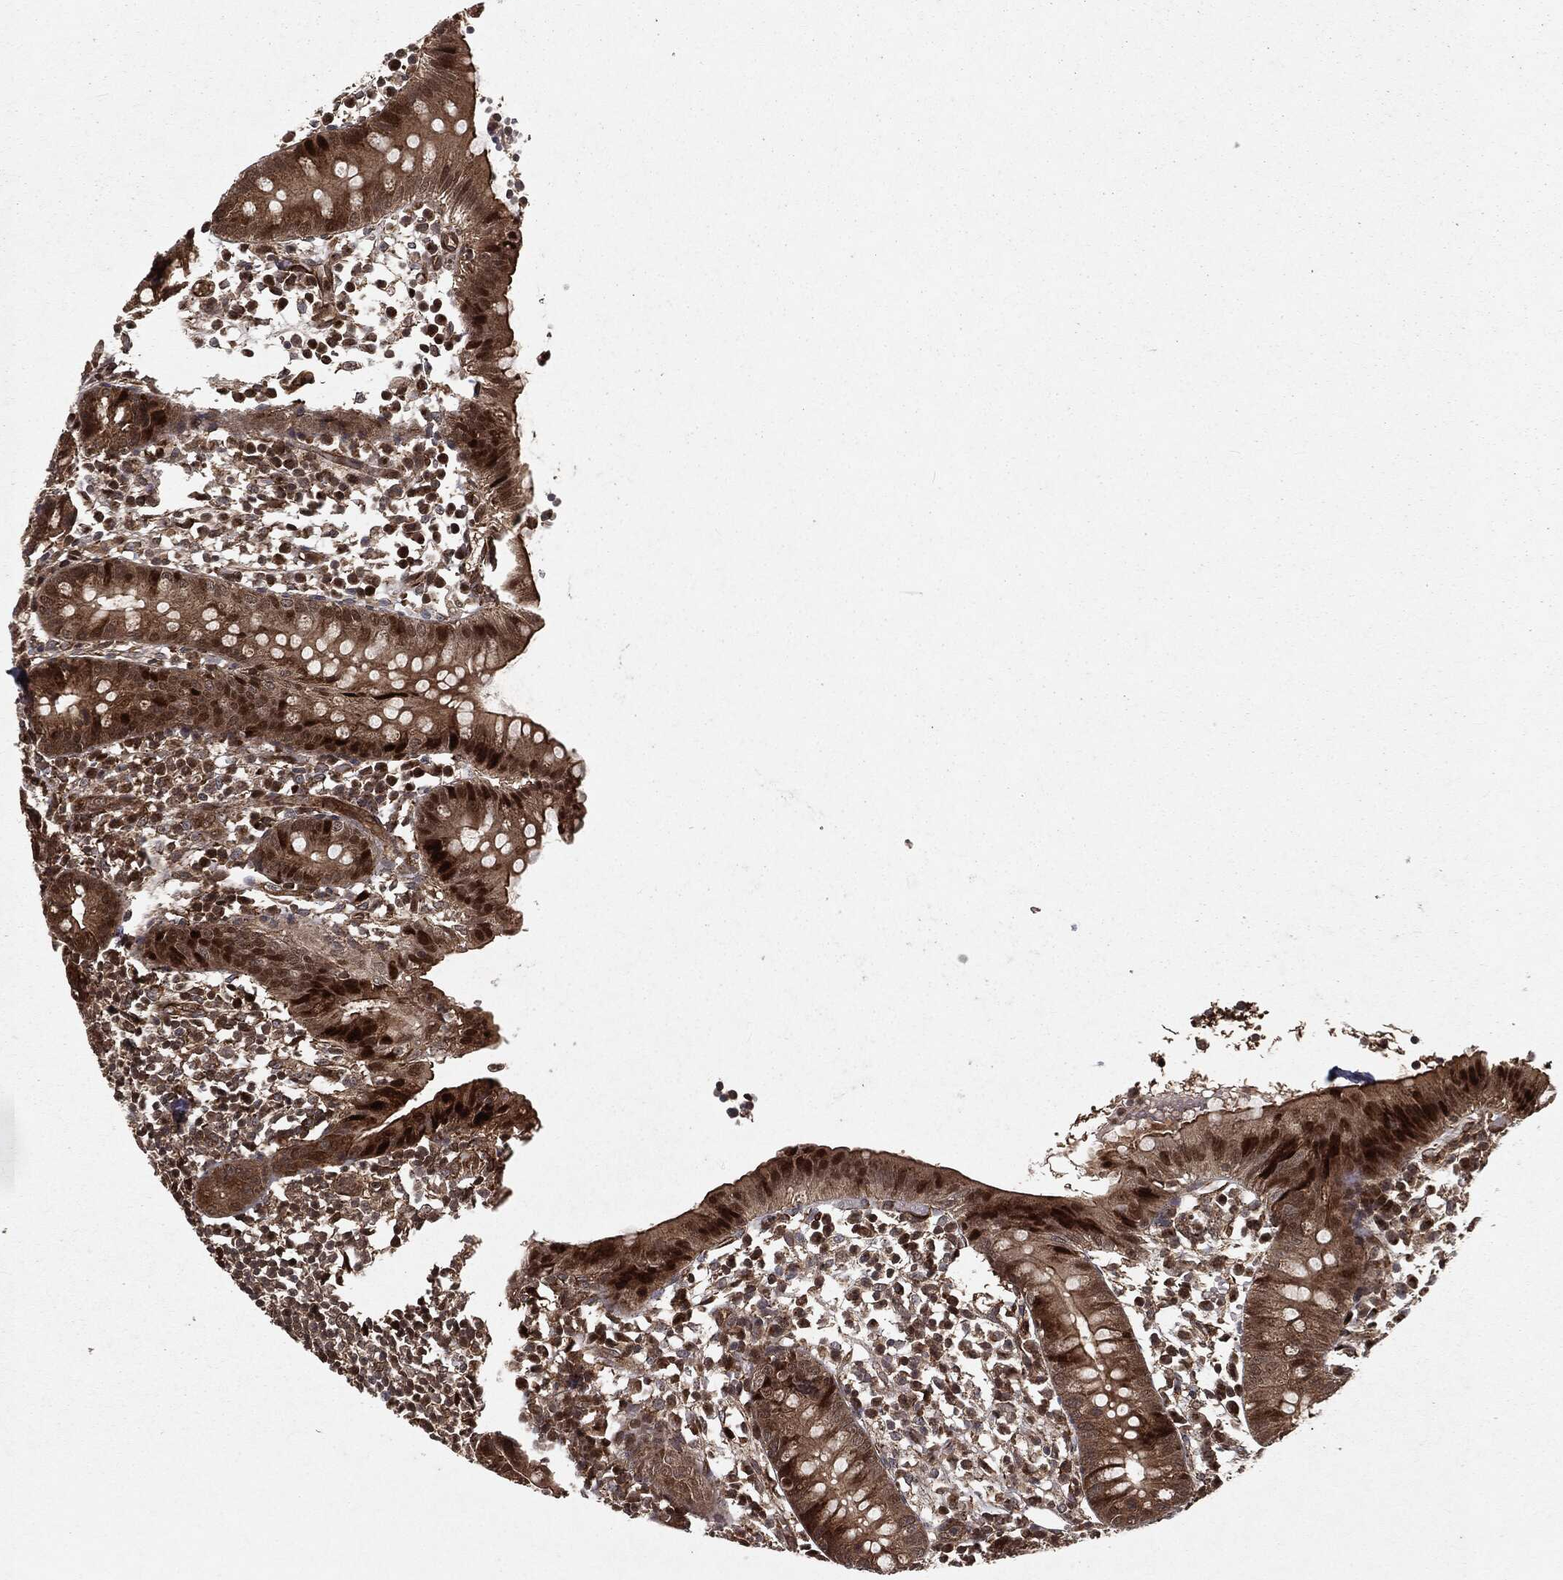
{"staining": {"intensity": "strong", "quantity": ">75%", "location": "cytoplasmic/membranous,nuclear"}, "tissue": "appendix", "cell_type": "Glandular cells", "image_type": "normal", "snomed": [{"axis": "morphology", "description": "Normal tissue, NOS"}, {"axis": "topography", "description": "Appendix"}], "caption": "Human appendix stained for a protein (brown) displays strong cytoplasmic/membranous,nuclear positive positivity in approximately >75% of glandular cells.", "gene": "RANBP9", "patient": {"sex": "female", "age": 40}}